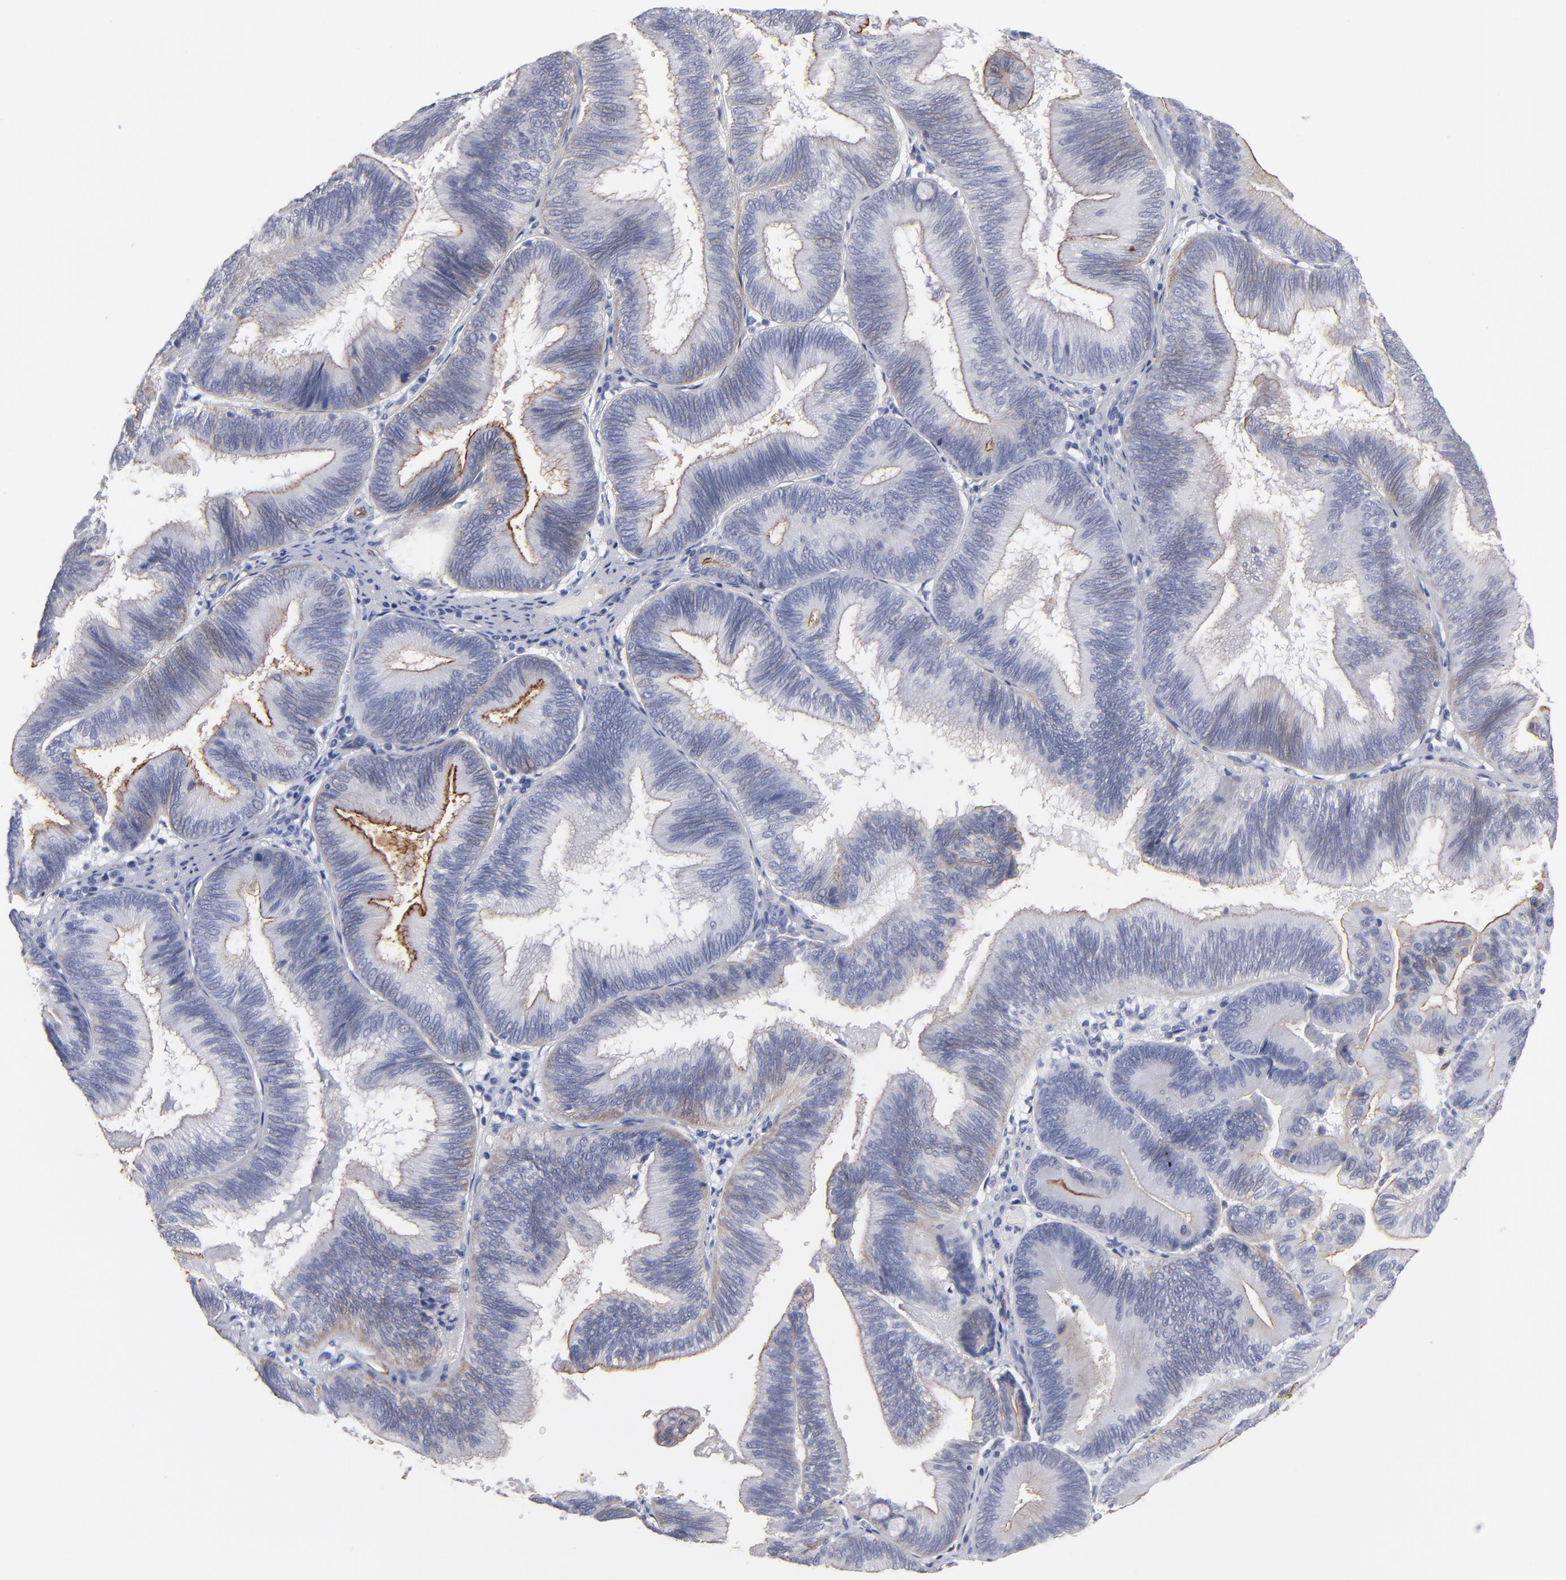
{"staining": {"intensity": "weak", "quantity": "<25%", "location": "cytoplasmic/membranous"}, "tissue": "pancreatic cancer", "cell_type": "Tumor cells", "image_type": "cancer", "snomed": [{"axis": "morphology", "description": "Adenocarcinoma, NOS"}, {"axis": "topography", "description": "Pancreas"}], "caption": "A micrograph of pancreatic adenocarcinoma stained for a protein exhibits no brown staining in tumor cells. (DAB immunohistochemistry, high magnification).", "gene": "TM4SF1", "patient": {"sex": "male", "age": 82}}